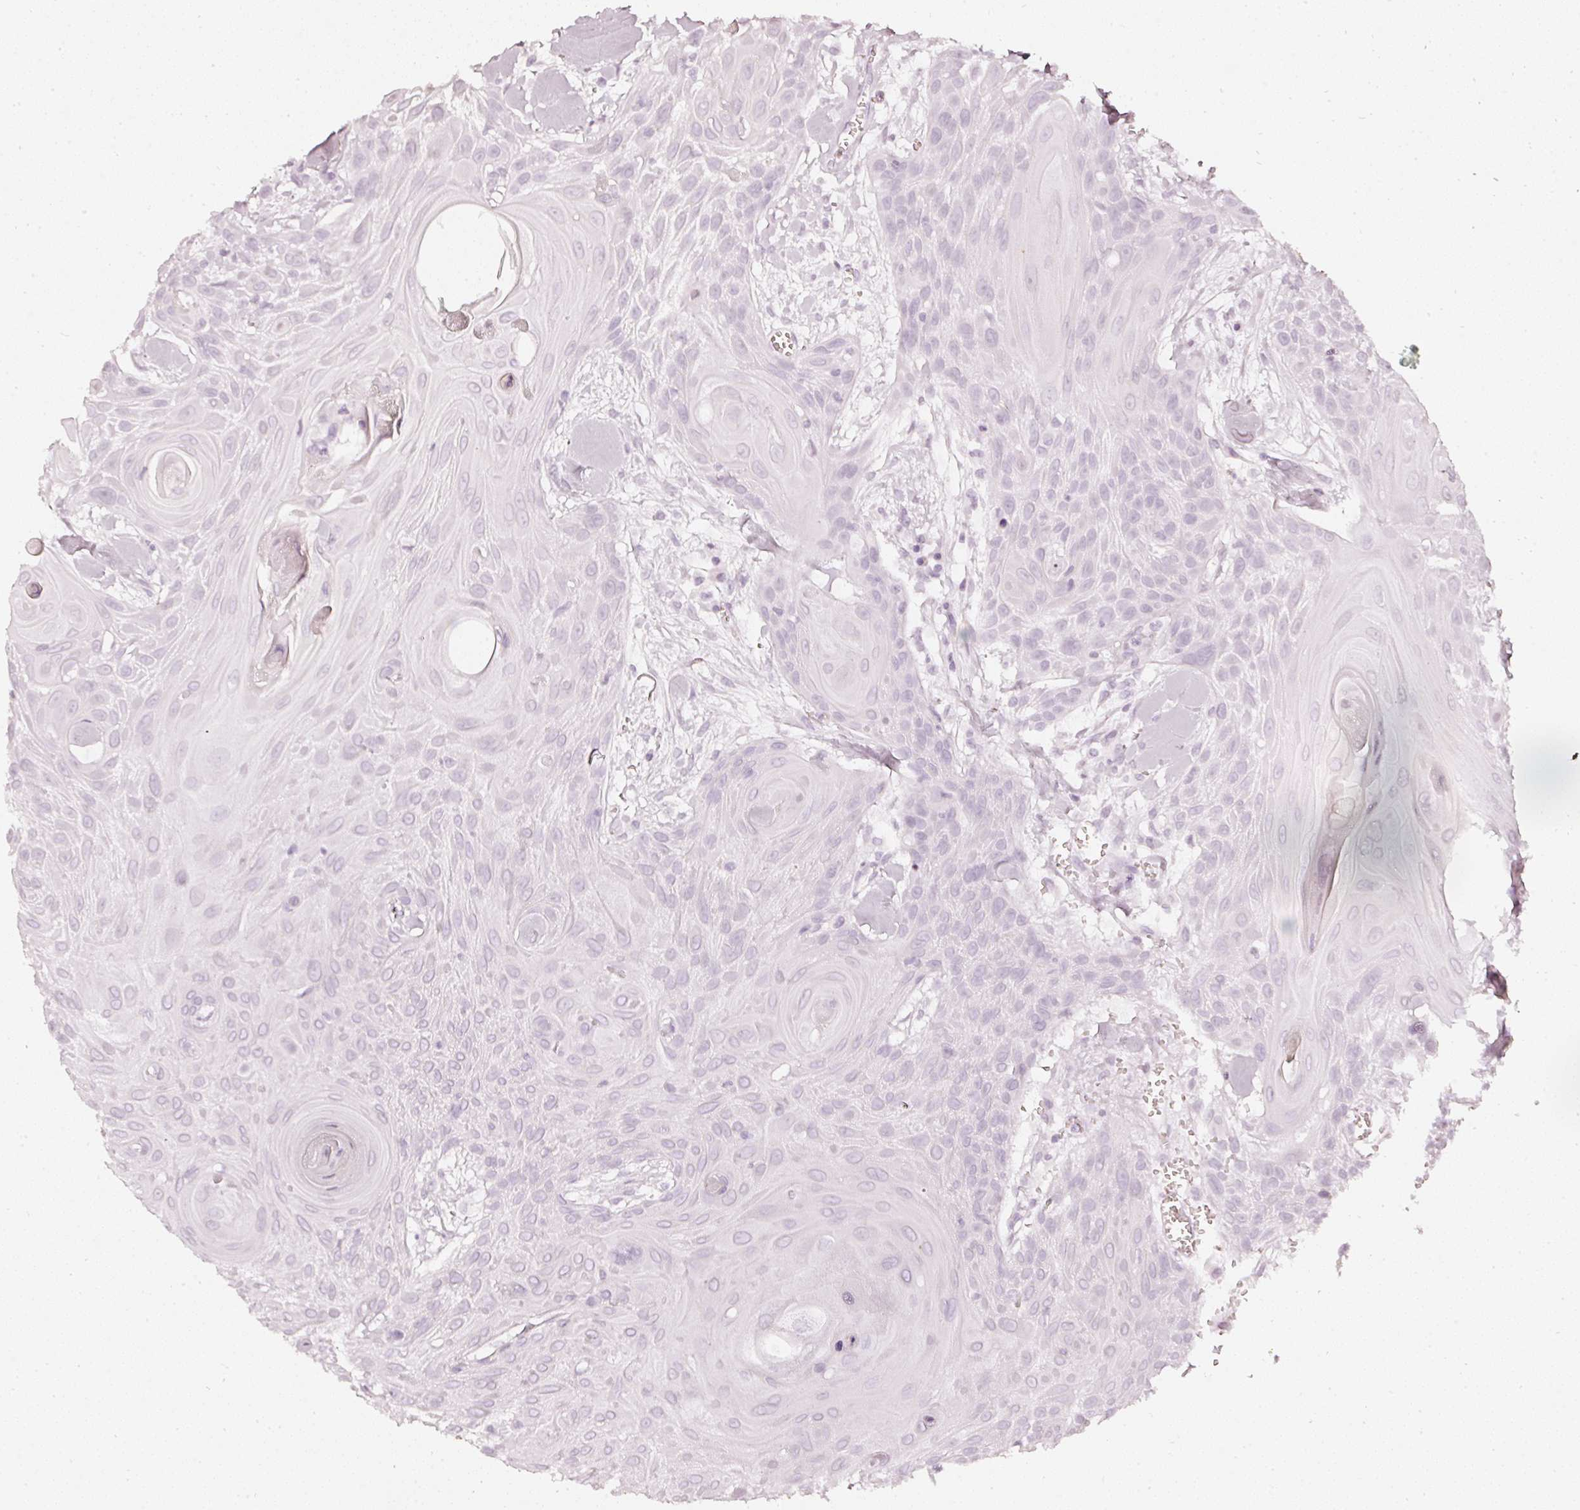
{"staining": {"intensity": "negative", "quantity": "none", "location": "none"}, "tissue": "head and neck cancer", "cell_type": "Tumor cells", "image_type": "cancer", "snomed": [{"axis": "morphology", "description": "Squamous cell carcinoma, NOS"}, {"axis": "topography", "description": "Lymph node"}, {"axis": "topography", "description": "Salivary gland"}, {"axis": "topography", "description": "Head-Neck"}], "caption": "DAB immunohistochemical staining of head and neck squamous cell carcinoma reveals no significant expression in tumor cells. (Immunohistochemistry, brightfield microscopy, high magnification).", "gene": "CNP", "patient": {"sex": "female", "age": 74}}